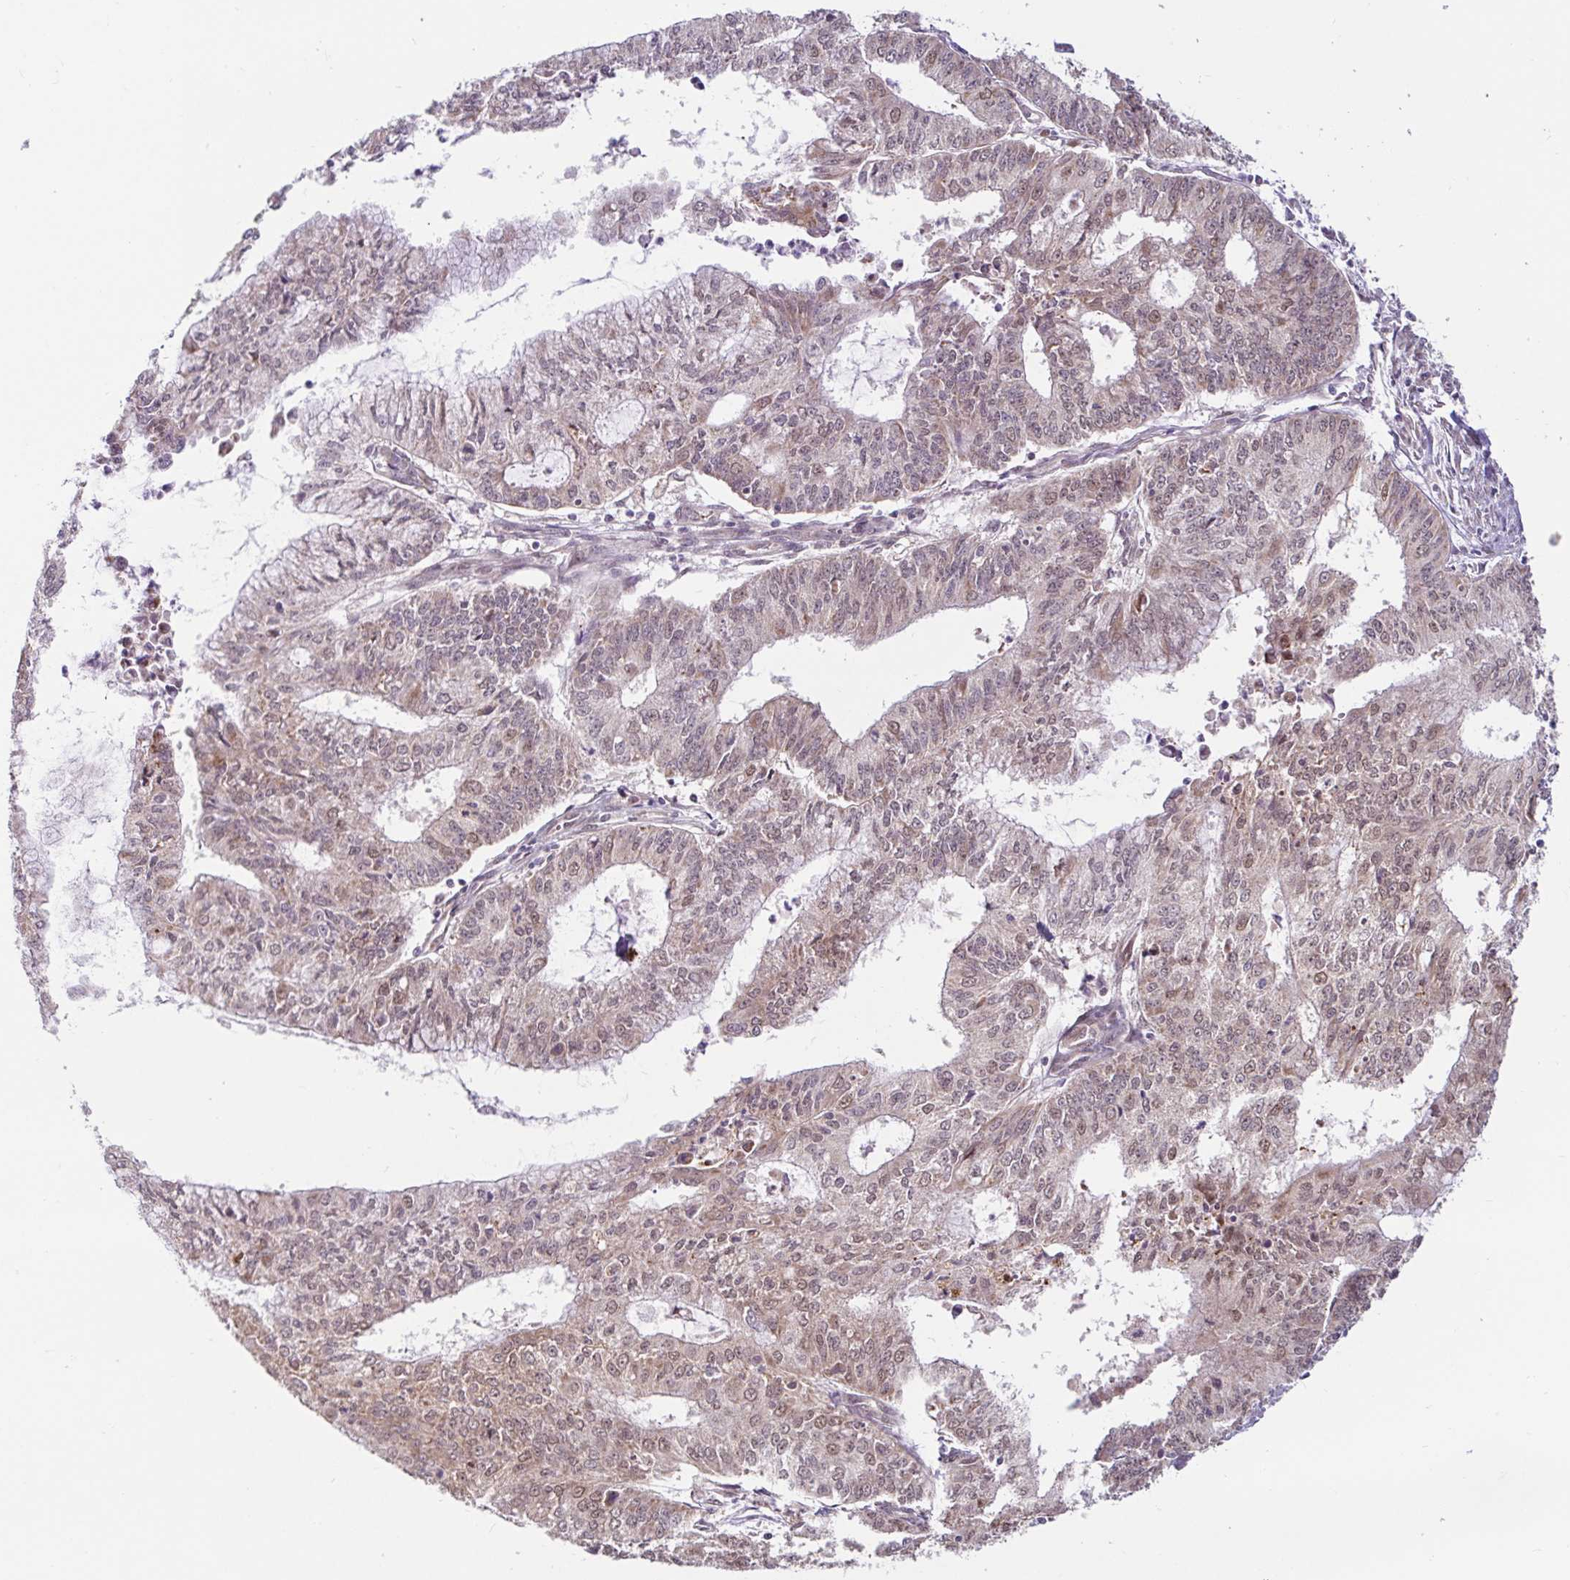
{"staining": {"intensity": "weak", "quantity": "25%-75%", "location": "cytoplasmic/membranous,nuclear"}, "tissue": "endometrial cancer", "cell_type": "Tumor cells", "image_type": "cancer", "snomed": [{"axis": "morphology", "description": "Adenocarcinoma, NOS"}, {"axis": "topography", "description": "Endometrium"}], "caption": "Protein staining of endometrial cancer tissue reveals weak cytoplasmic/membranous and nuclear positivity in about 25%-75% of tumor cells.", "gene": "TIMM50", "patient": {"sex": "female", "age": 61}}